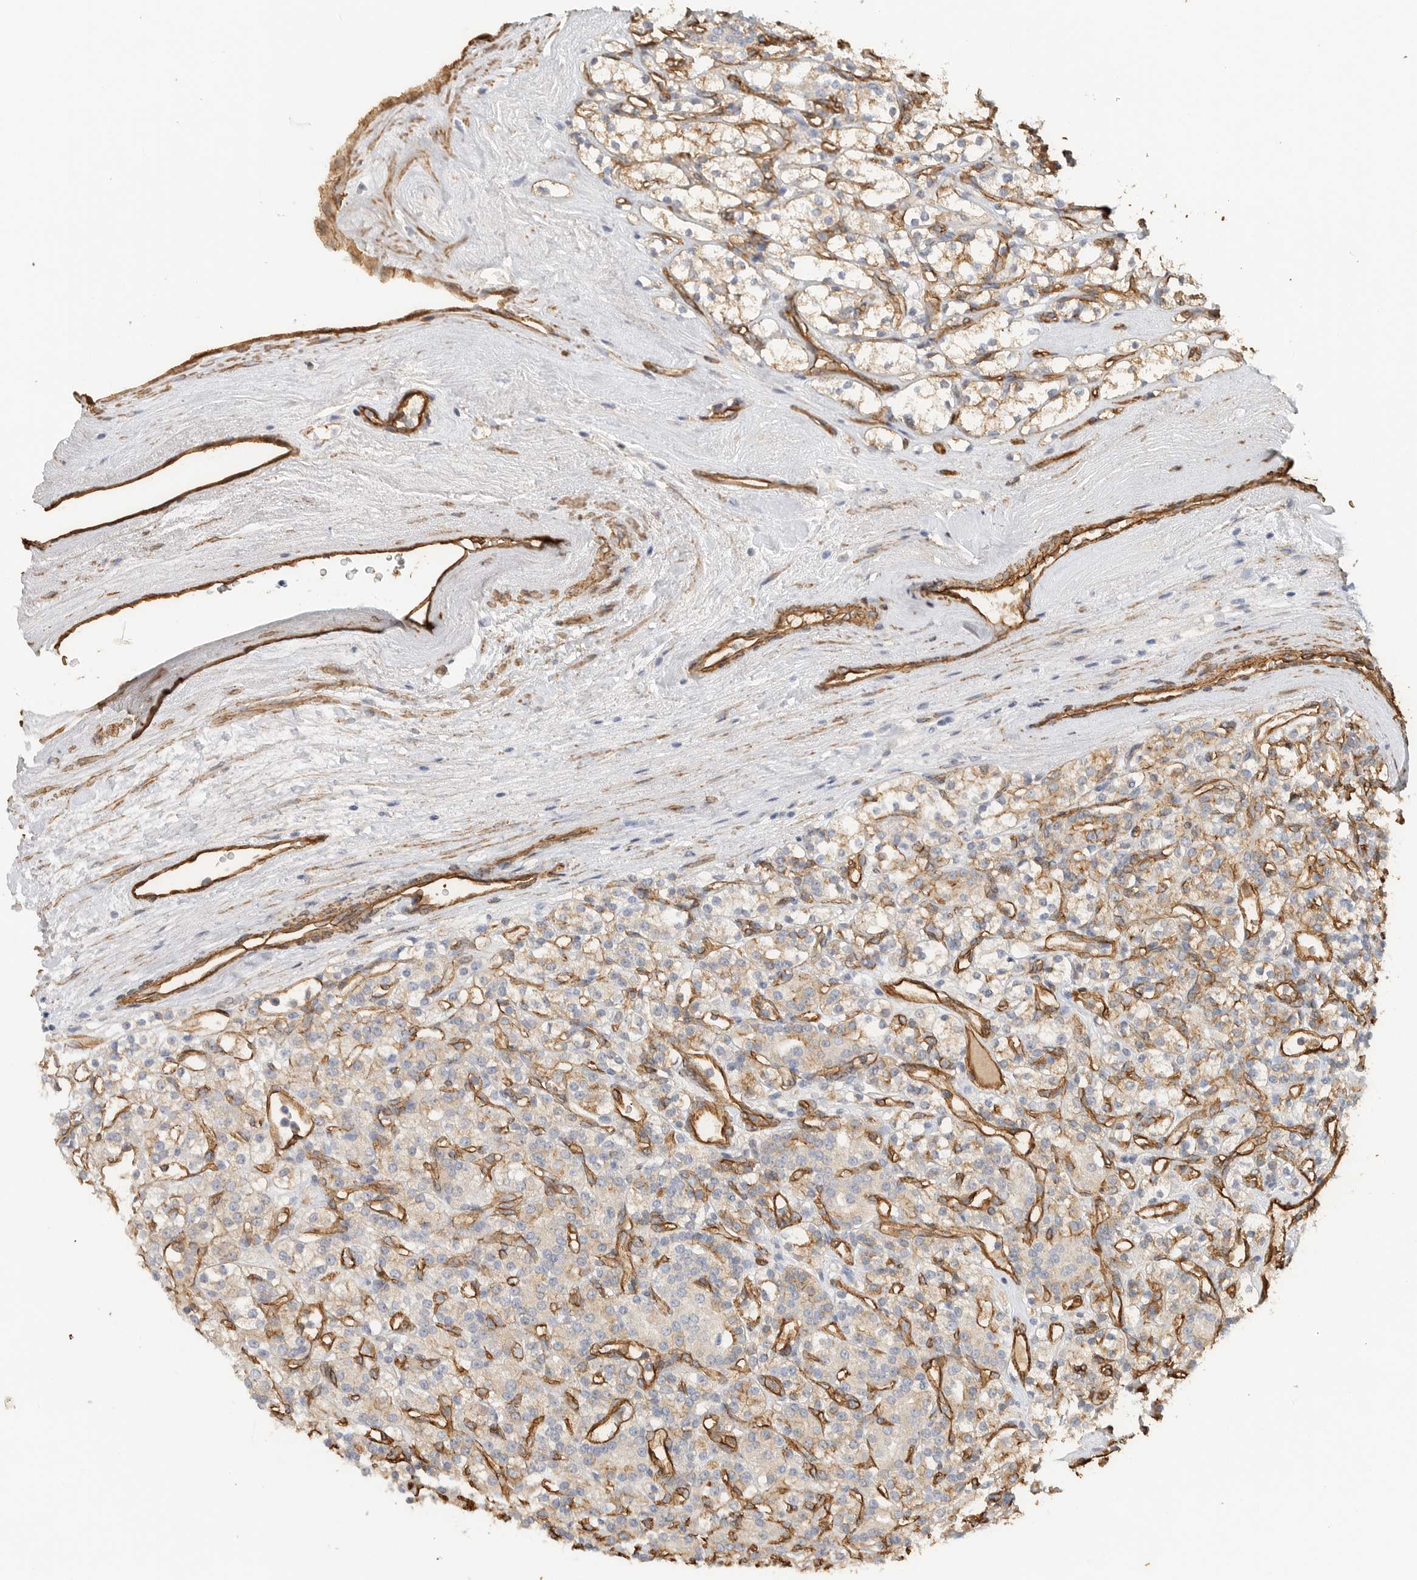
{"staining": {"intensity": "weak", "quantity": ">75%", "location": "cytoplasmic/membranous"}, "tissue": "renal cancer", "cell_type": "Tumor cells", "image_type": "cancer", "snomed": [{"axis": "morphology", "description": "Adenocarcinoma, NOS"}, {"axis": "topography", "description": "Kidney"}], "caption": "Brown immunohistochemical staining in human renal cancer (adenocarcinoma) shows weak cytoplasmic/membranous staining in approximately >75% of tumor cells.", "gene": "JMJD4", "patient": {"sex": "male", "age": 77}}